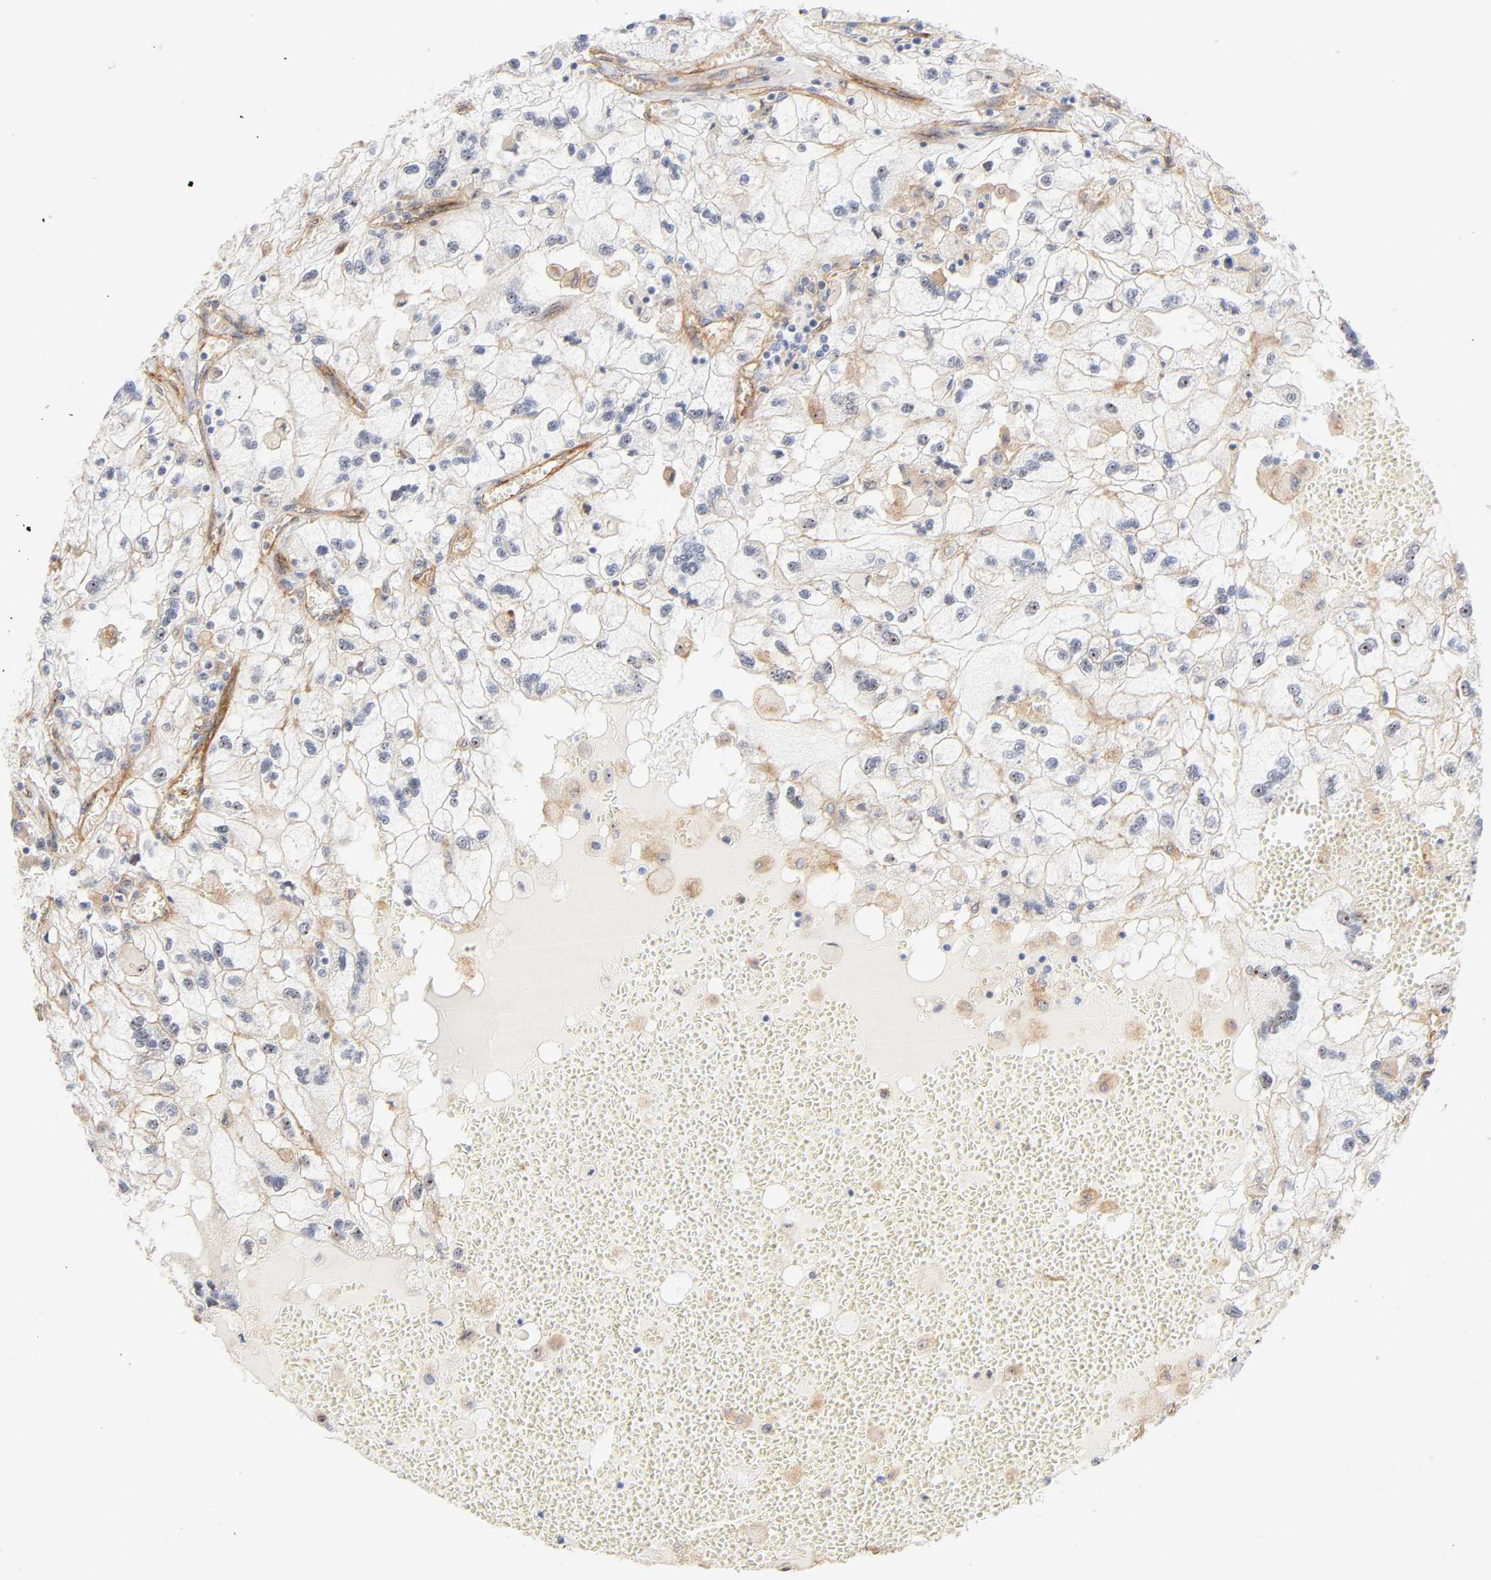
{"staining": {"intensity": "strong", "quantity": "<25%", "location": "nuclear"}, "tissue": "renal cancer", "cell_type": "Tumor cells", "image_type": "cancer", "snomed": [{"axis": "morphology", "description": "Normal tissue, NOS"}, {"axis": "morphology", "description": "Adenocarcinoma, NOS"}, {"axis": "topography", "description": "Kidney"}], "caption": "This micrograph reveals adenocarcinoma (renal) stained with immunohistochemistry (IHC) to label a protein in brown. The nuclear of tumor cells show strong positivity for the protein. Nuclei are counter-stained blue.", "gene": "PLD1", "patient": {"sex": "male", "age": 71}}